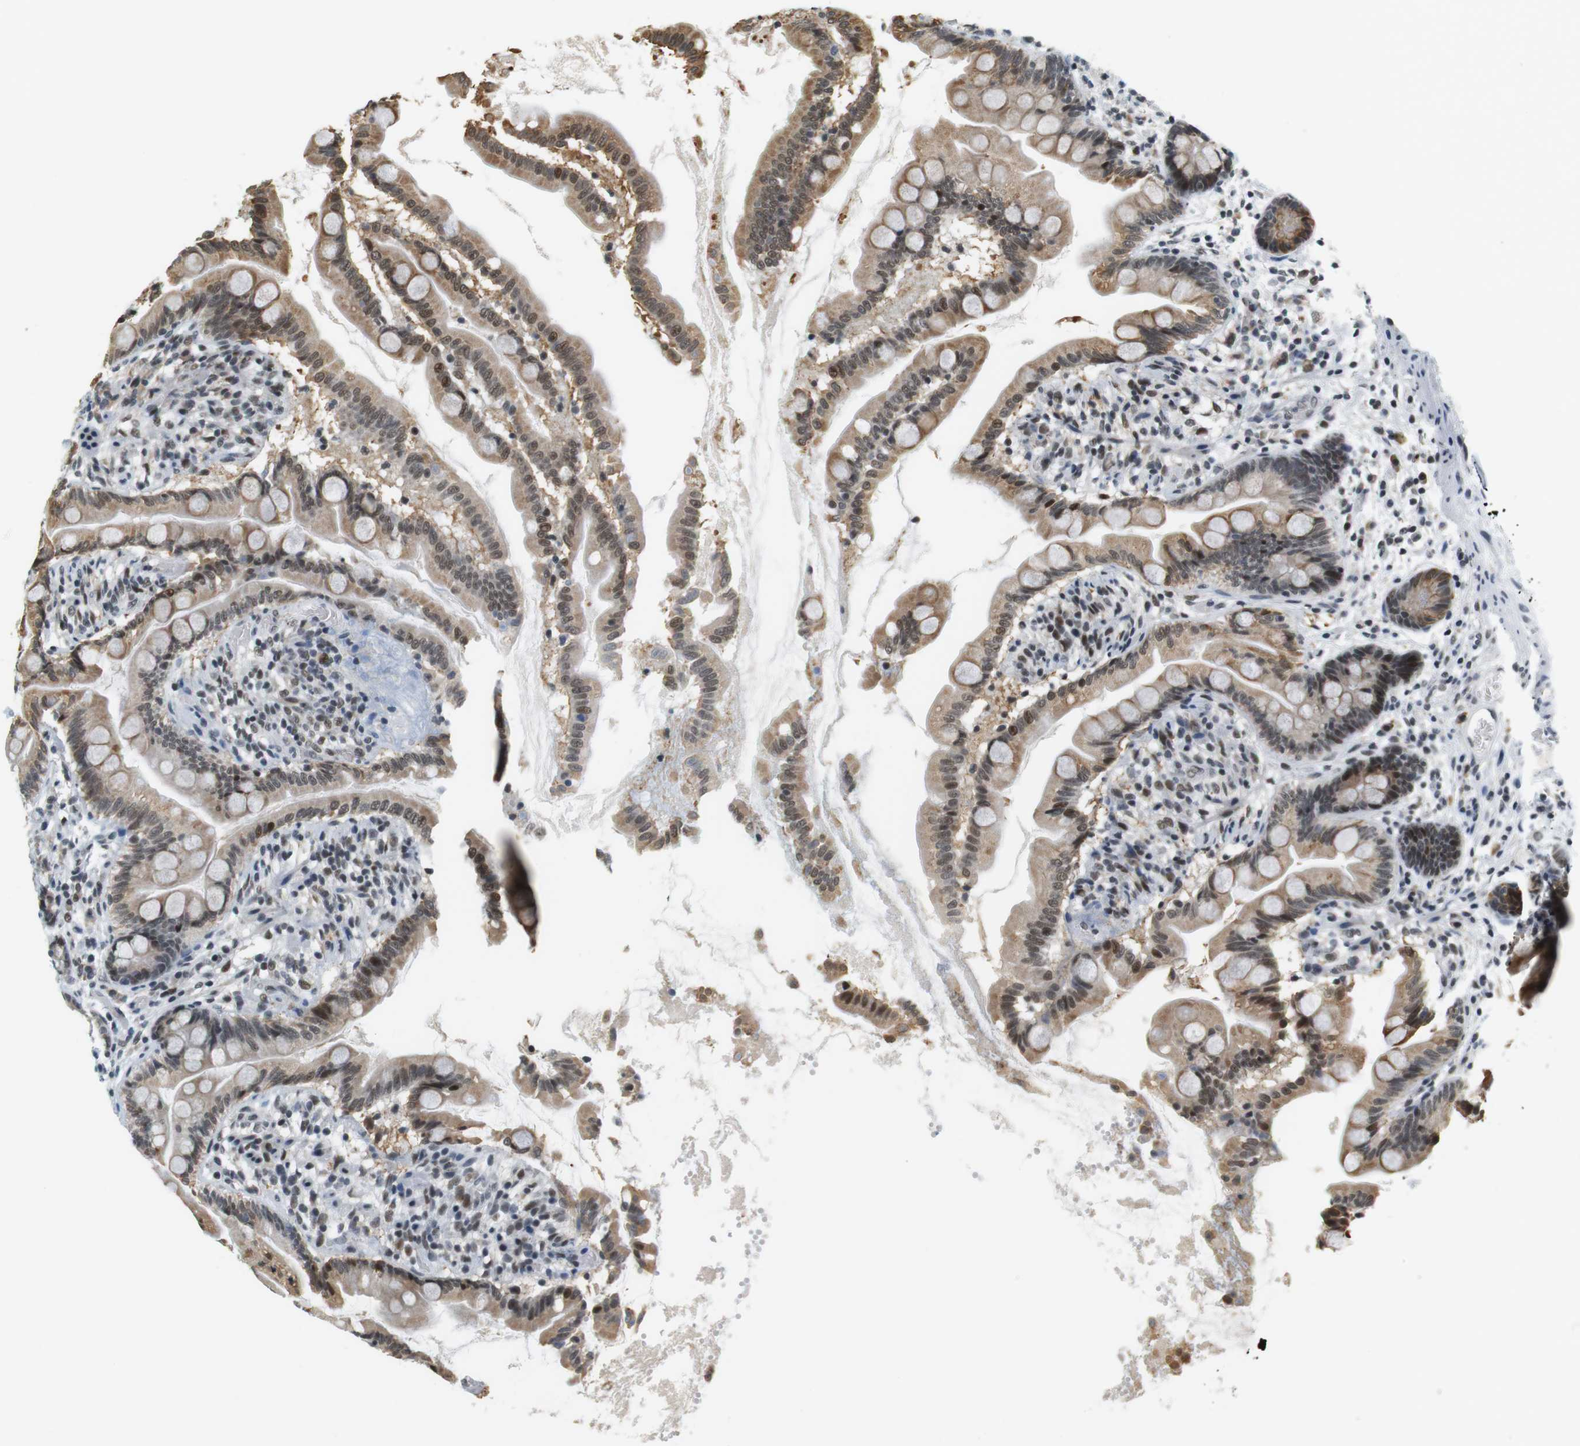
{"staining": {"intensity": "moderate", "quantity": ">75%", "location": "cytoplasmic/membranous,nuclear"}, "tissue": "small intestine", "cell_type": "Glandular cells", "image_type": "normal", "snomed": [{"axis": "morphology", "description": "Normal tissue, NOS"}, {"axis": "topography", "description": "Small intestine"}], "caption": "High-power microscopy captured an immunohistochemistry (IHC) image of unremarkable small intestine, revealing moderate cytoplasmic/membranous,nuclear staining in about >75% of glandular cells.", "gene": "RNF38", "patient": {"sex": "female", "age": 56}}